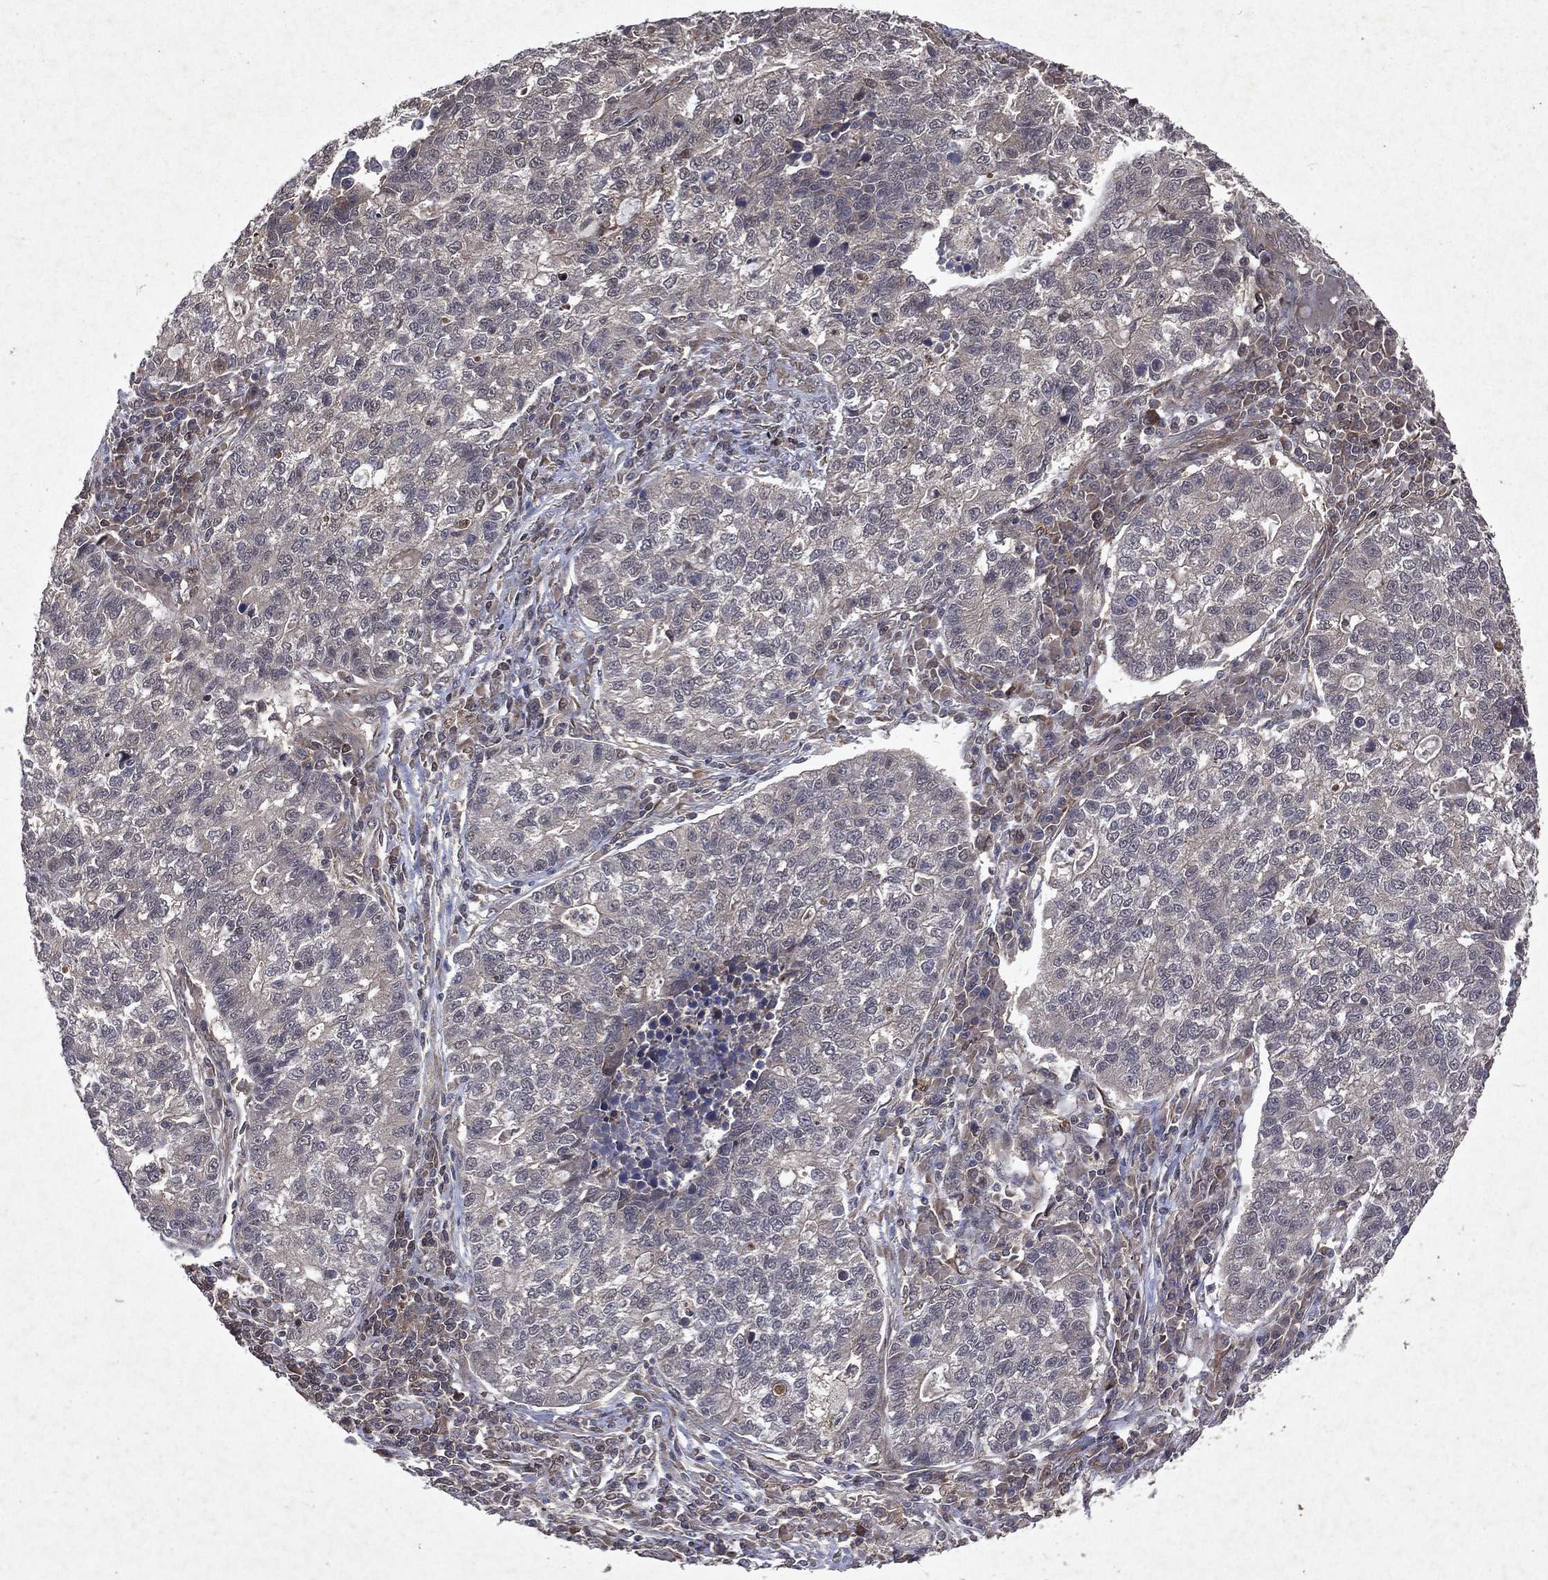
{"staining": {"intensity": "negative", "quantity": "none", "location": "none"}, "tissue": "lung cancer", "cell_type": "Tumor cells", "image_type": "cancer", "snomed": [{"axis": "morphology", "description": "Adenocarcinoma, NOS"}, {"axis": "topography", "description": "Lung"}], "caption": "The photomicrograph exhibits no staining of tumor cells in adenocarcinoma (lung).", "gene": "MTAP", "patient": {"sex": "male", "age": 57}}